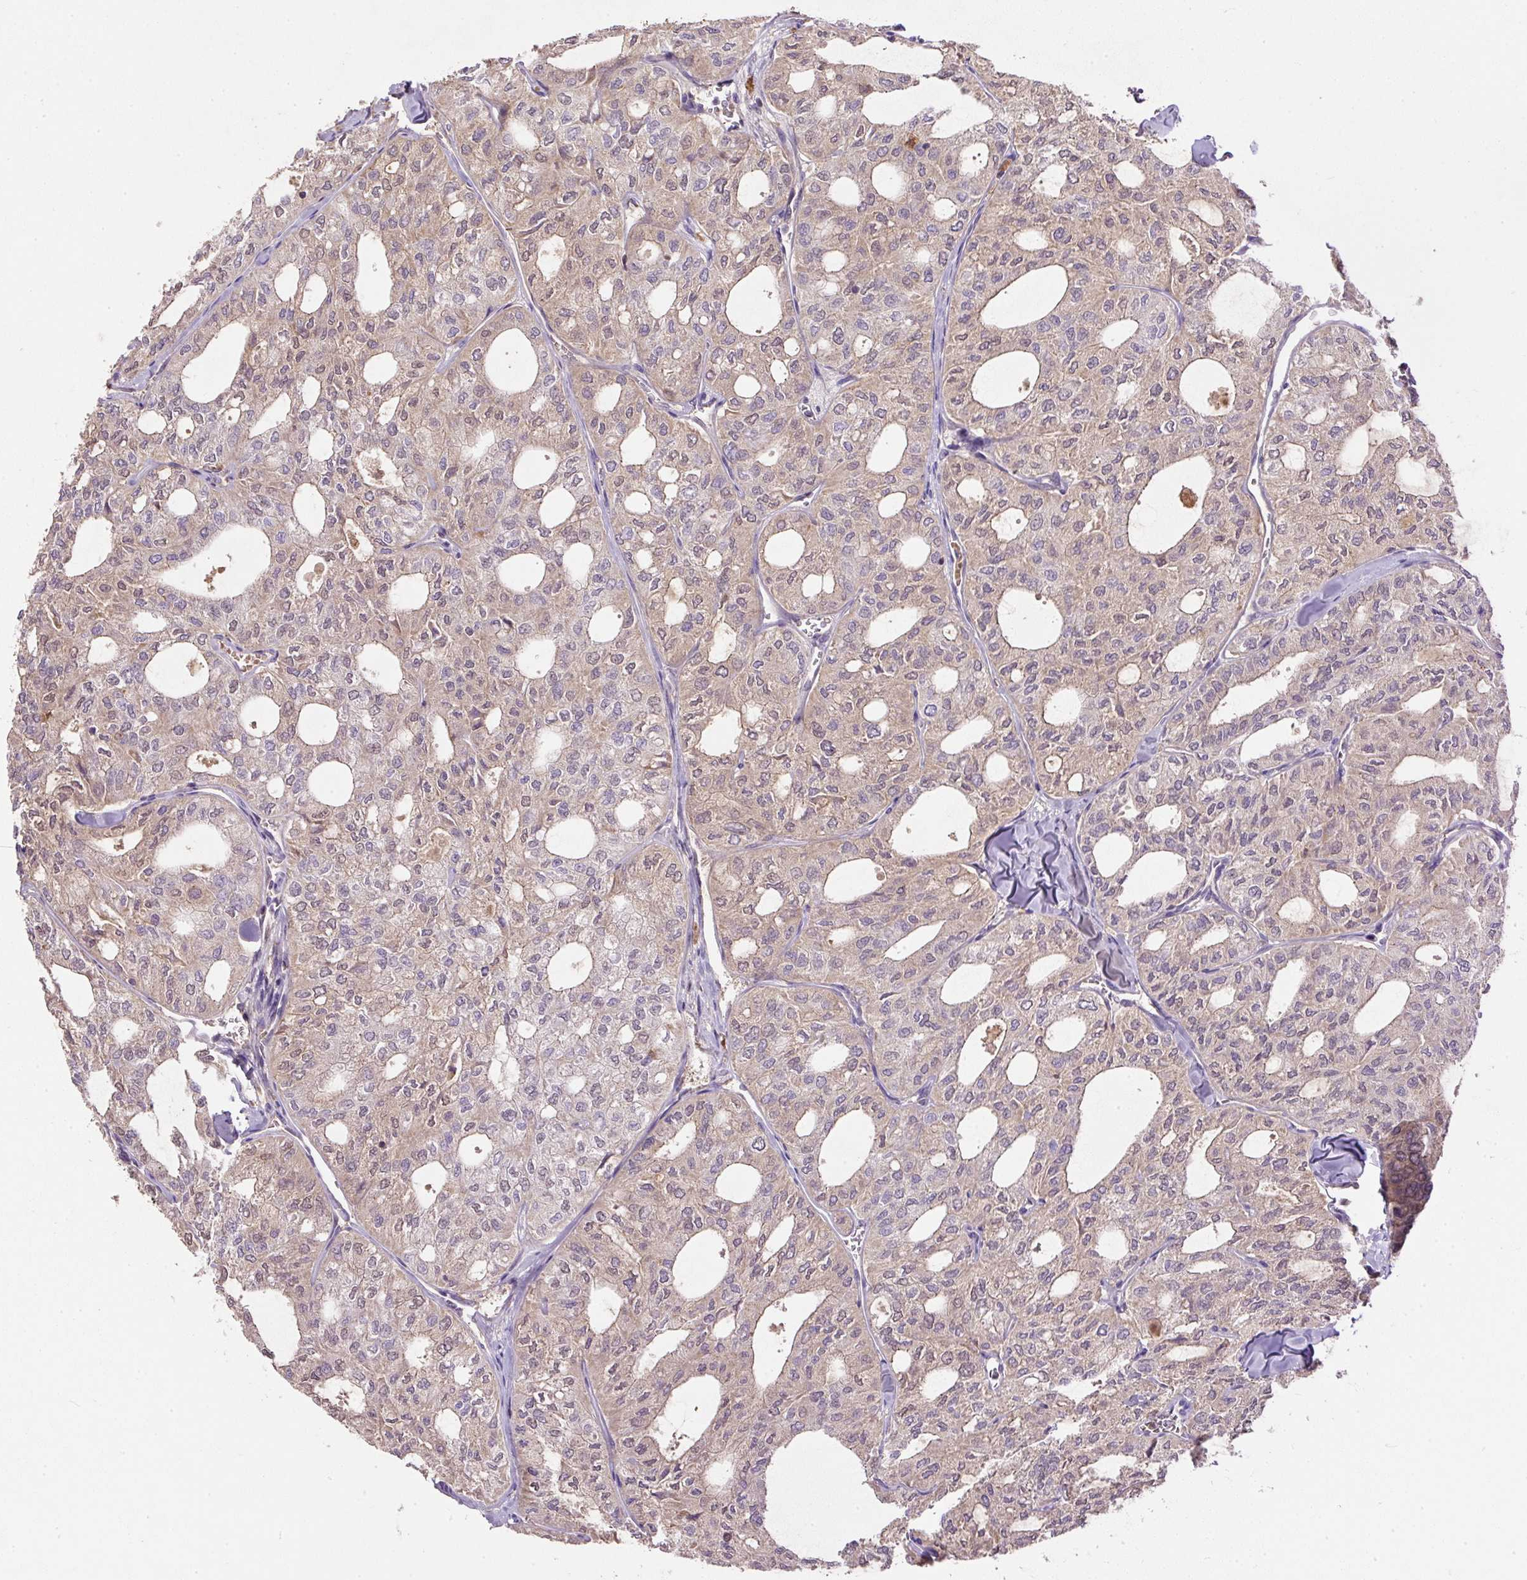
{"staining": {"intensity": "weak", "quantity": "25%-75%", "location": "cytoplasmic/membranous"}, "tissue": "thyroid cancer", "cell_type": "Tumor cells", "image_type": "cancer", "snomed": [{"axis": "morphology", "description": "Follicular adenoma carcinoma, NOS"}, {"axis": "topography", "description": "Thyroid gland"}], "caption": "Follicular adenoma carcinoma (thyroid) stained with immunohistochemistry (IHC) displays weak cytoplasmic/membranous staining in approximately 25%-75% of tumor cells.", "gene": "DAPK1", "patient": {"sex": "male", "age": 75}}